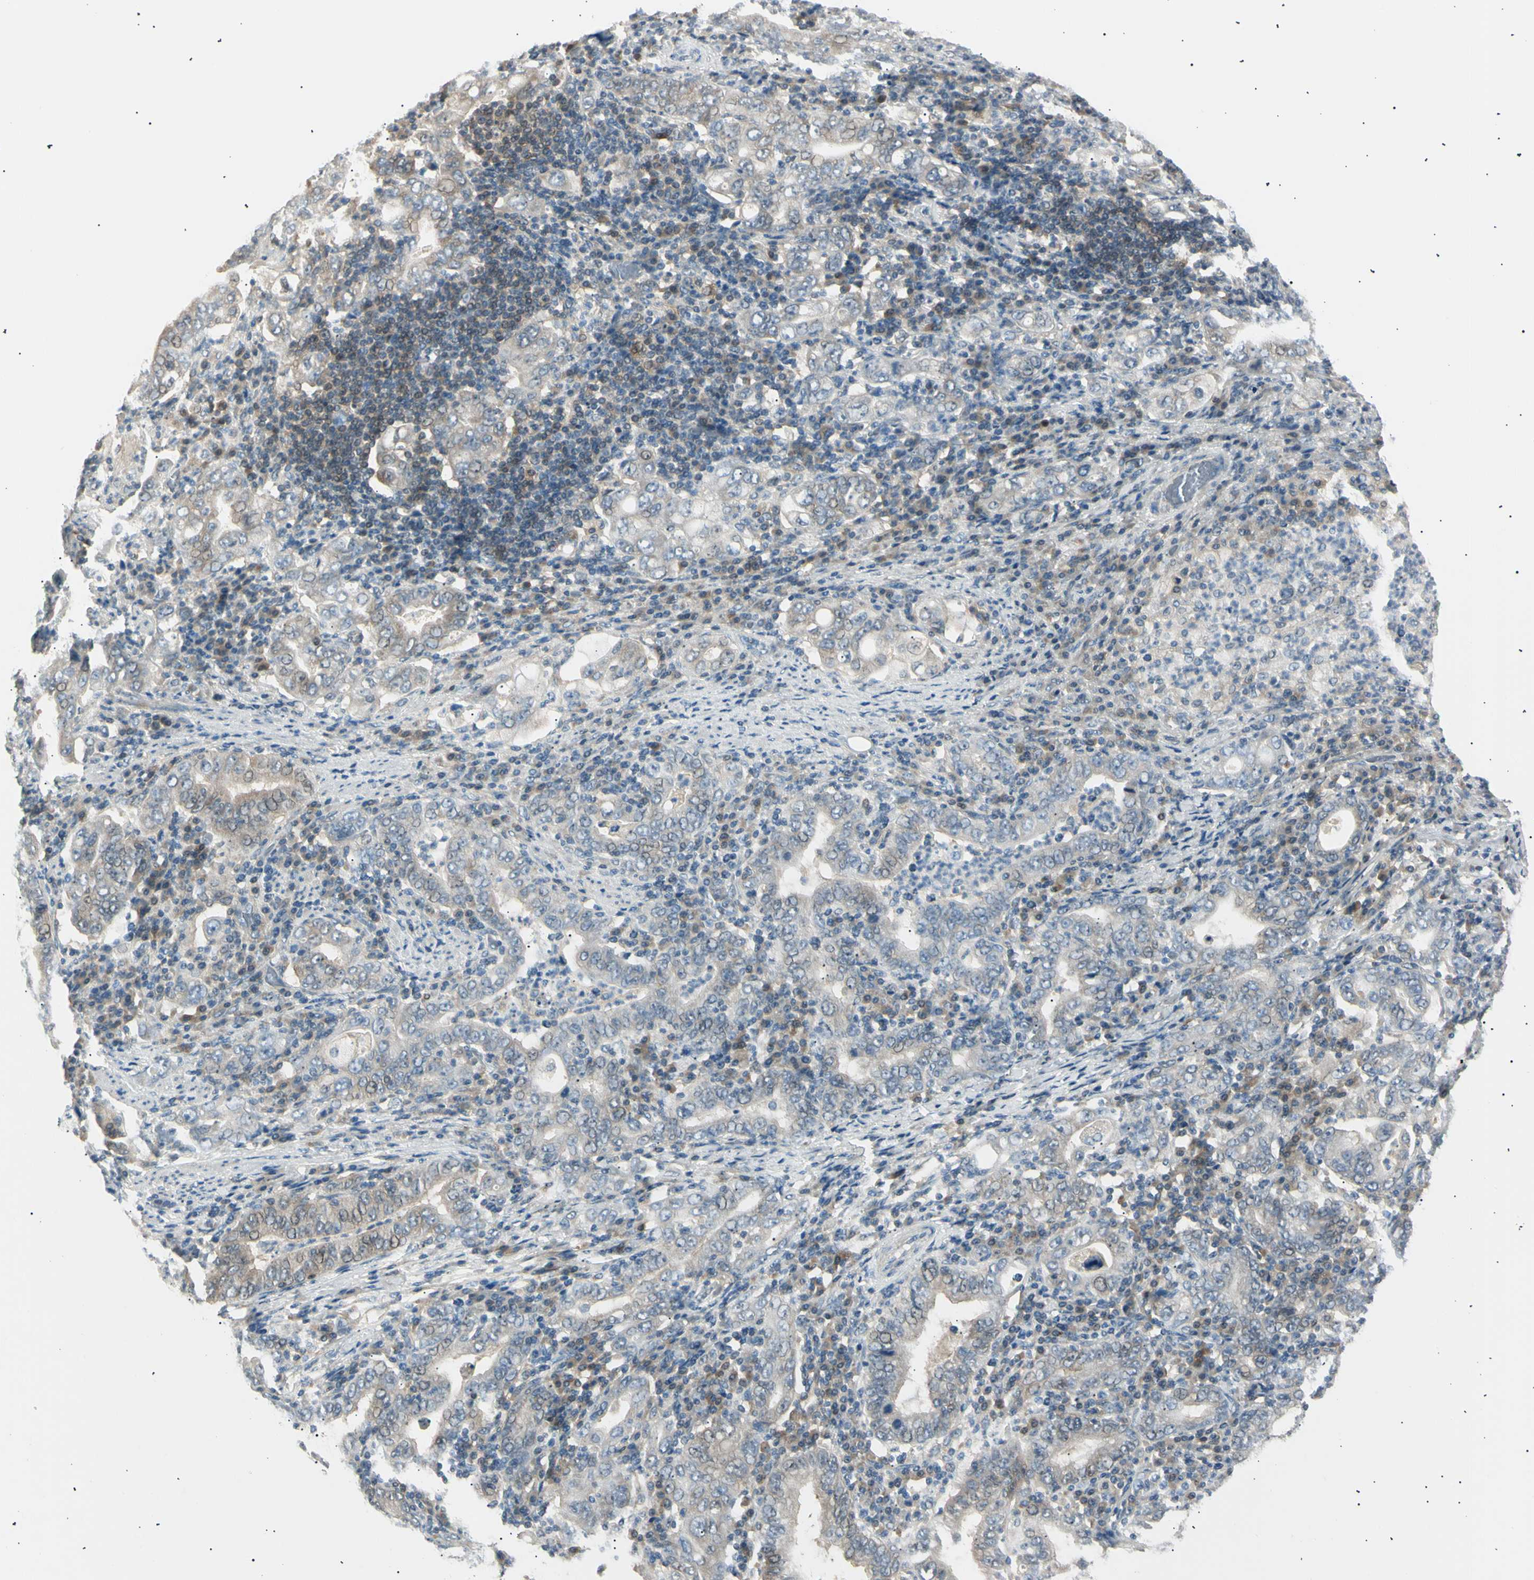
{"staining": {"intensity": "weak", "quantity": "25%-75%", "location": "cytoplasmic/membranous"}, "tissue": "stomach cancer", "cell_type": "Tumor cells", "image_type": "cancer", "snomed": [{"axis": "morphology", "description": "Normal tissue, NOS"}, {"axis": "morphology", "description": "Adenocarcinoma, NOS"}, {"axis": "topography", "description": "Esophagus"}, {"axis": "topography", "description": "Stomach, upper"}, {"axis": "topography", "description": "Peripheral nerve tissue"}], "caption": "Protein expression by immunohistochemistry (IHC) exhibits weak cytoplasmic/membranous positivity in approximately 25%-75% of tumor cells in adenocarcinoma (stomach).", "gene": "LHPP", "patient": {"sex": "male", "age": 62}}